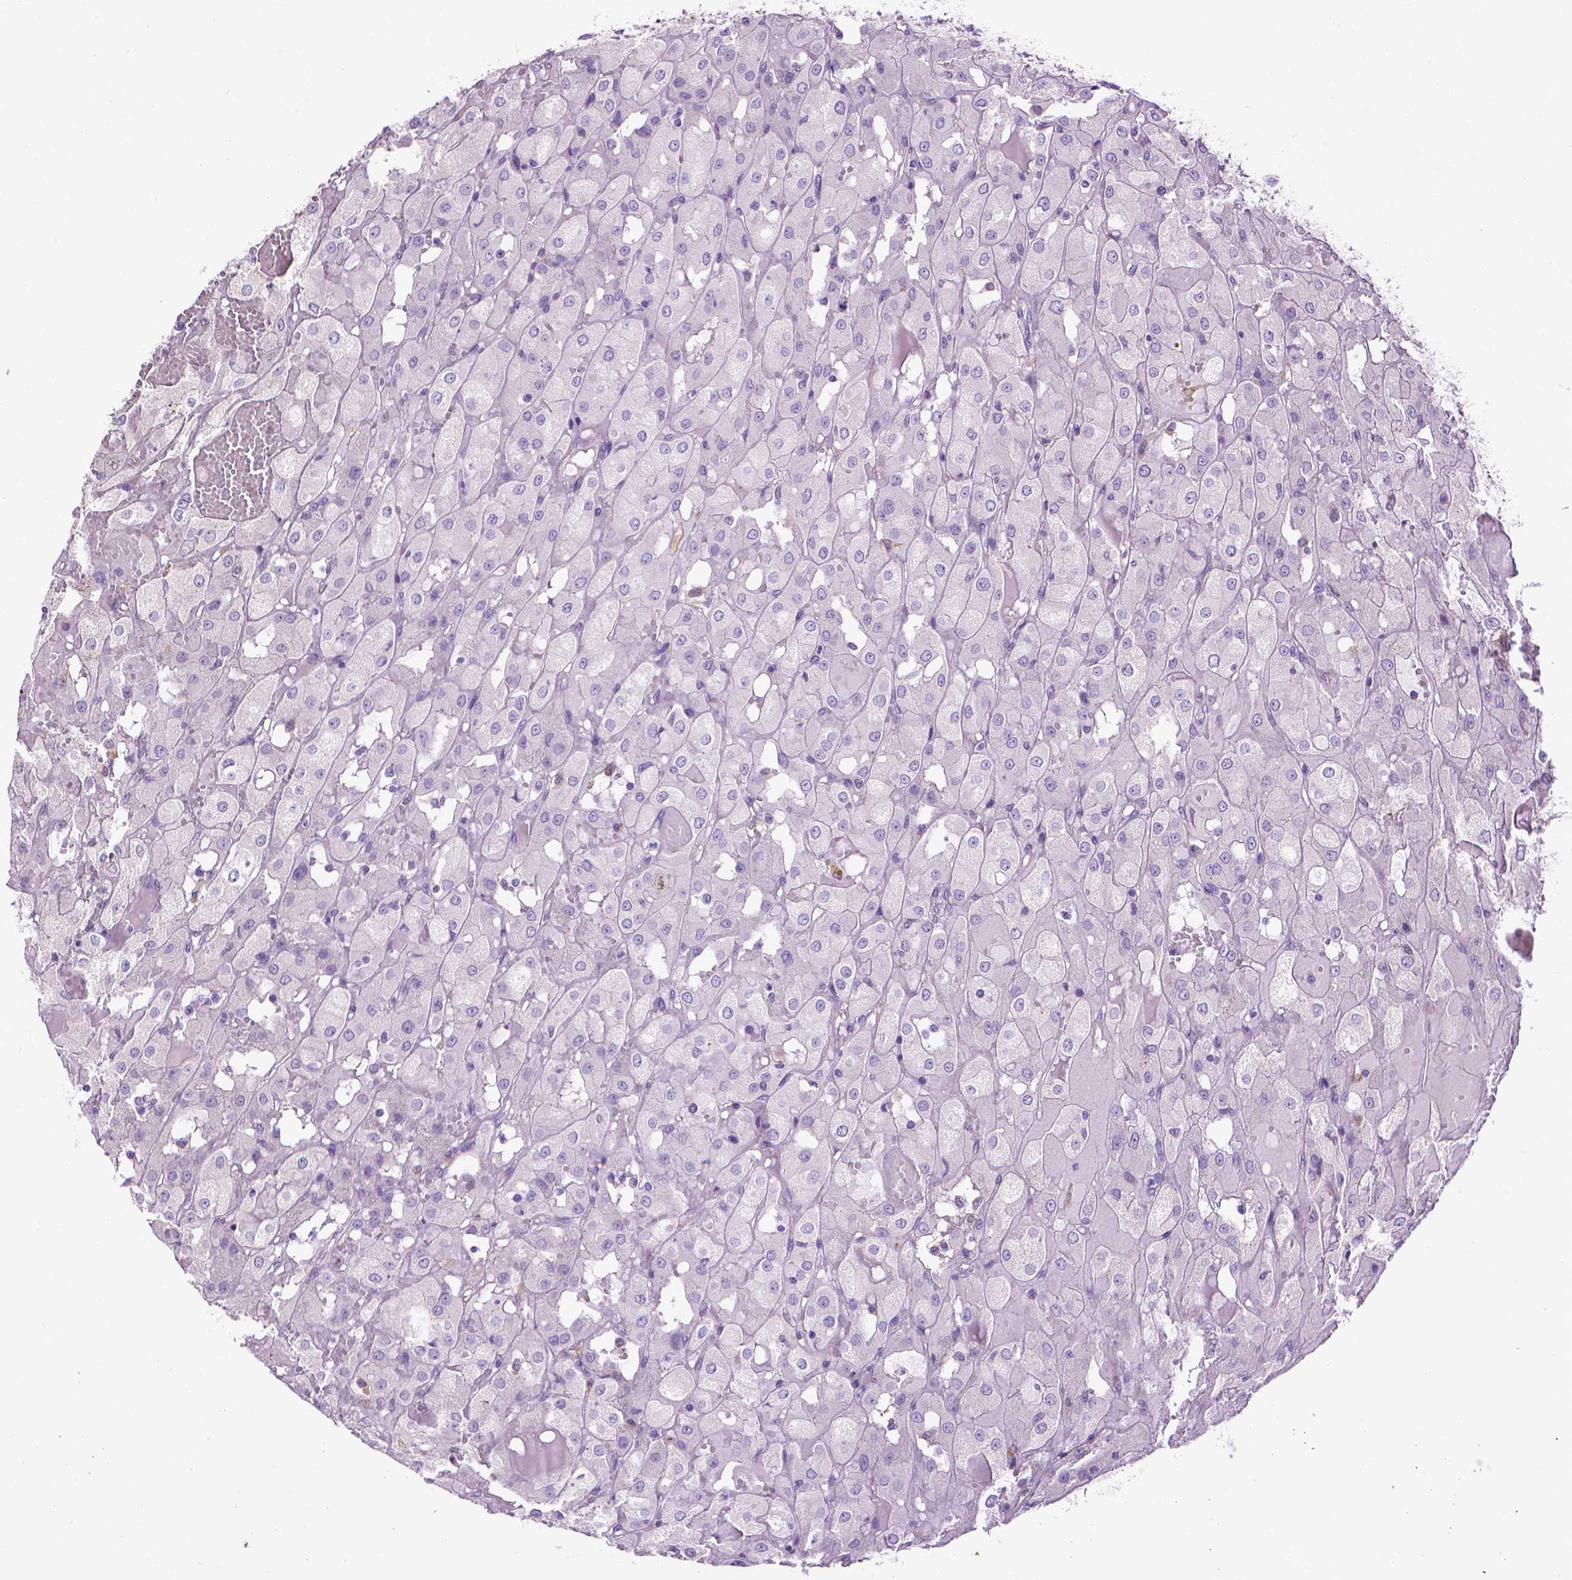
{"staining": {"intensity": "negative", "quantity": "none", "location": "none"}, "tissue": "renal cancer", "cell_type": "Tumor cells", "image_type": "cancer", "snomed": [{"axis": "morphology", "description": "Adenocarcinoma, NOS"}, {"axis": "topography", "description": "Kidney"}], "caption": "Immunohistochemistry (IHC) micrograph of neoplastic tissue: human adenocarcinoma (renal) stained with DAB (3,3'-diaminobenzidine) reveals no significant protein staining in tumor cells.", "gene": "AQP10", "patient": {"sex": "male", "age": 72}}